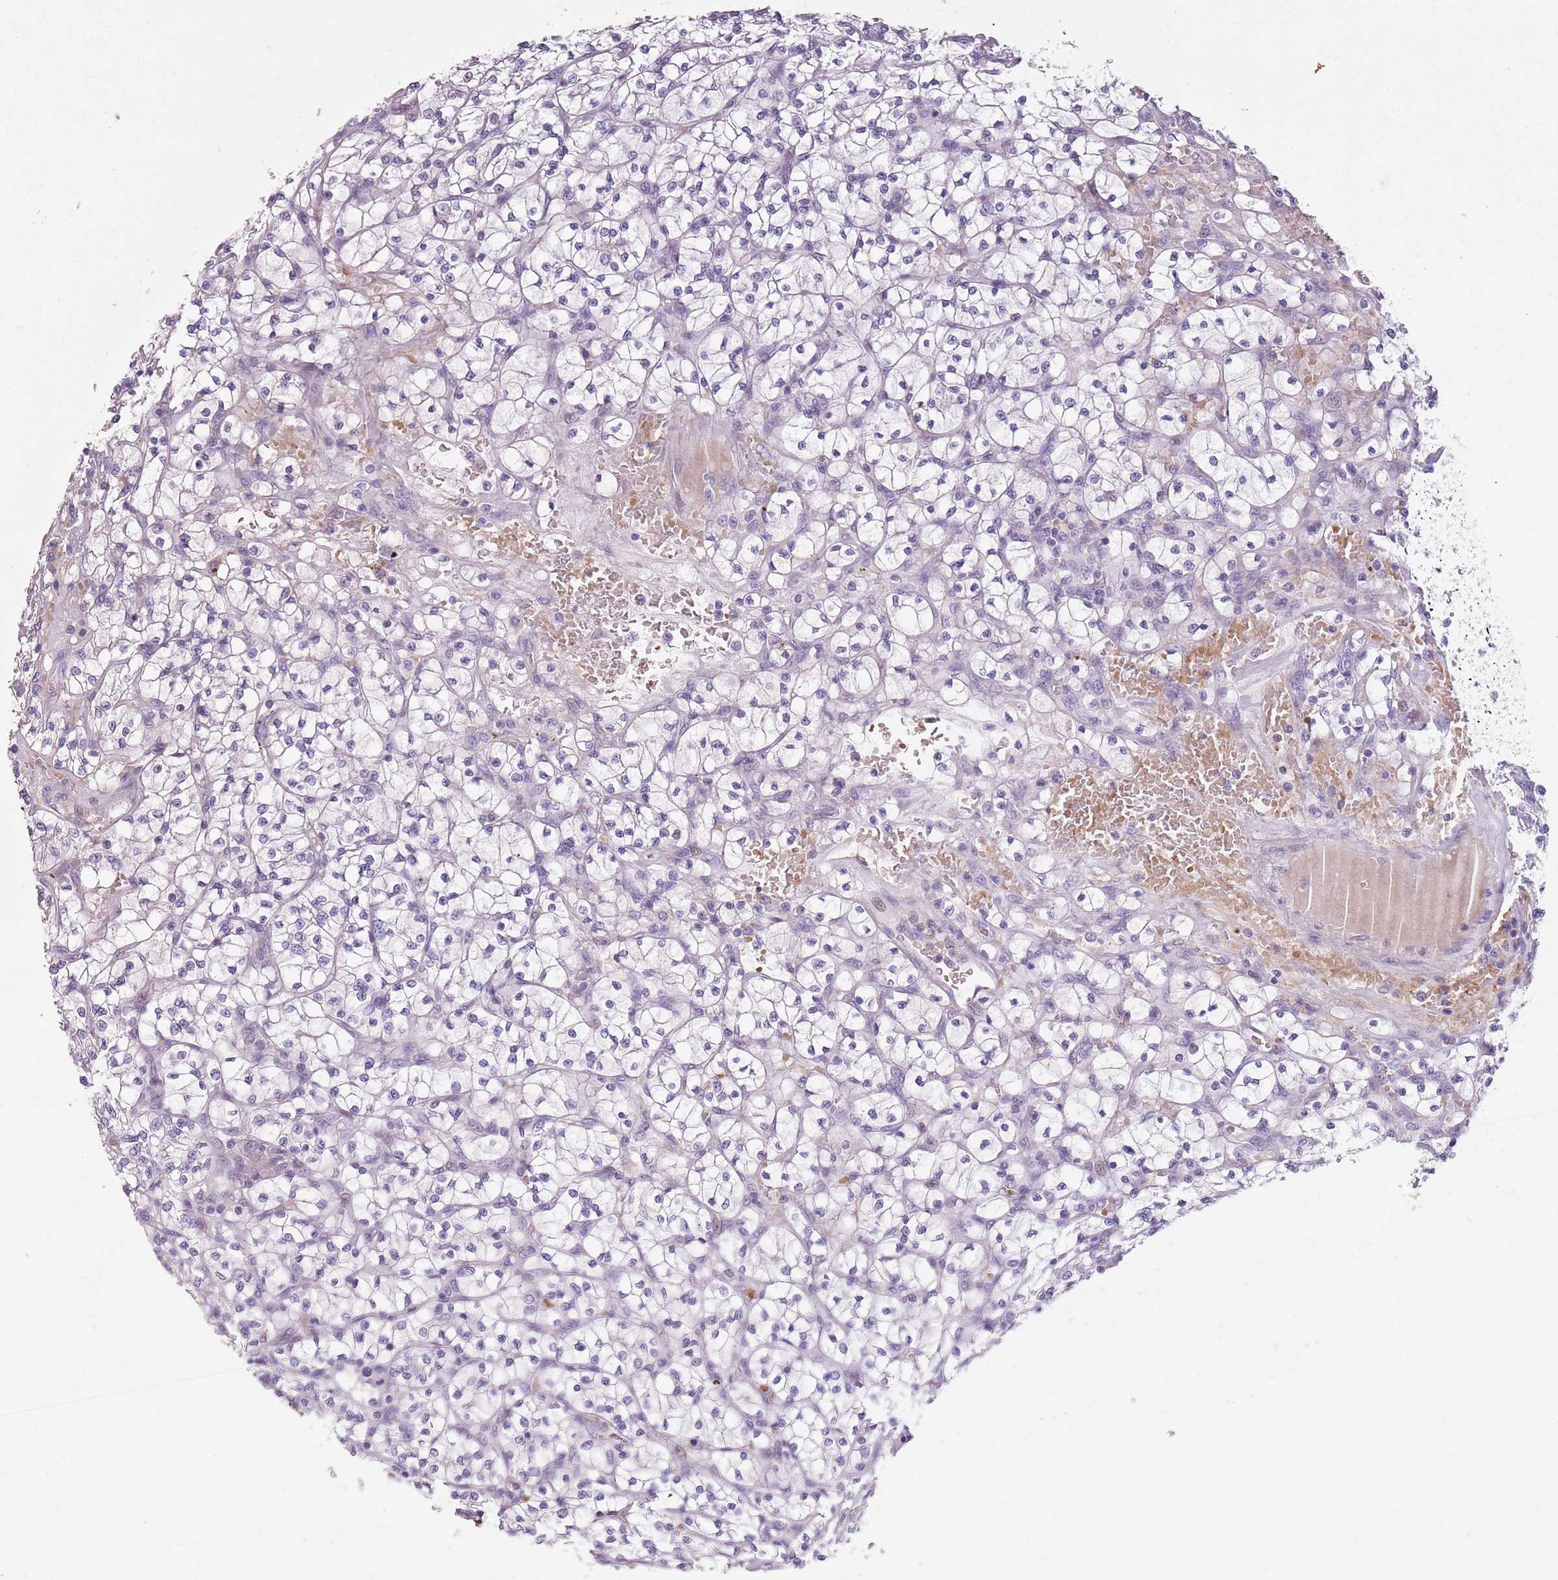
{"staining": {"intensity": "negative", "quantity": "none", "location": "none"}, "tissue": "renal cancer", "cell_type": "Tumor cells", "image_type": "cancer", "snomed": [{"axis": "morphology", "description": "Adenocarcinoma, NOS"}, {"axis": "topography", "description": "Kidney"}], "caption": "This is a photomicrograph of immunohistochemistry staining of renal cancer, which shows no positivity in tumor cells.", "gene": "SPESP1", "patient": {"sex": "female", "age": 64}}